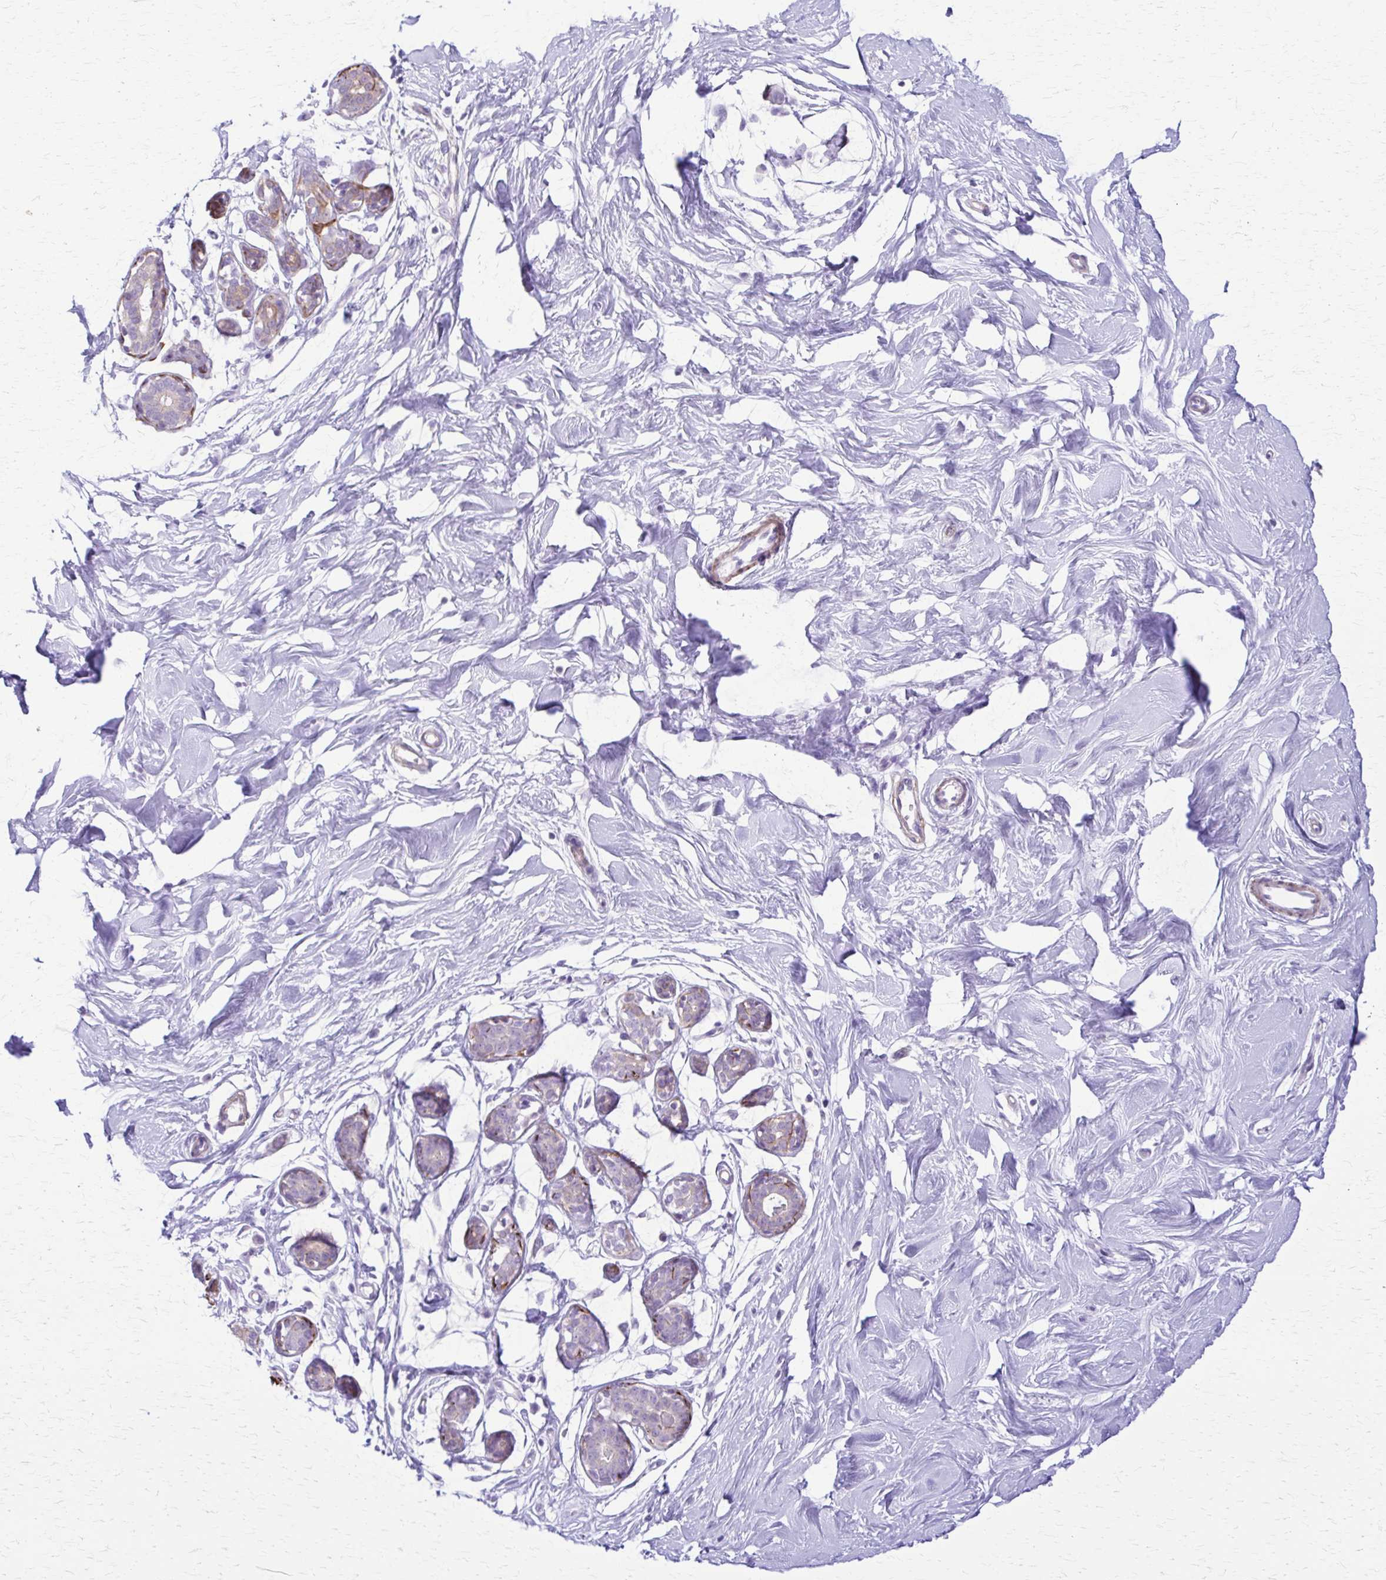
{"staining": {"intensity": "negative", "quantity": "none", "location": "none"}, "tissue": "breast", "cell_type": "Adipocytes", "image_type": "normal", "snomed": [{"axis": "morphology", "description": "Normal tissue, NOS"}, {"axis": "topography", "description": "Breast"}], "caption": "There is no significant expression in adipocytes of breast. (Immunohistochemistry (ihc), brightfield microscopy, high magnification).", "gene": "DSP", "patient": {"sex": "female", "age": 27}}